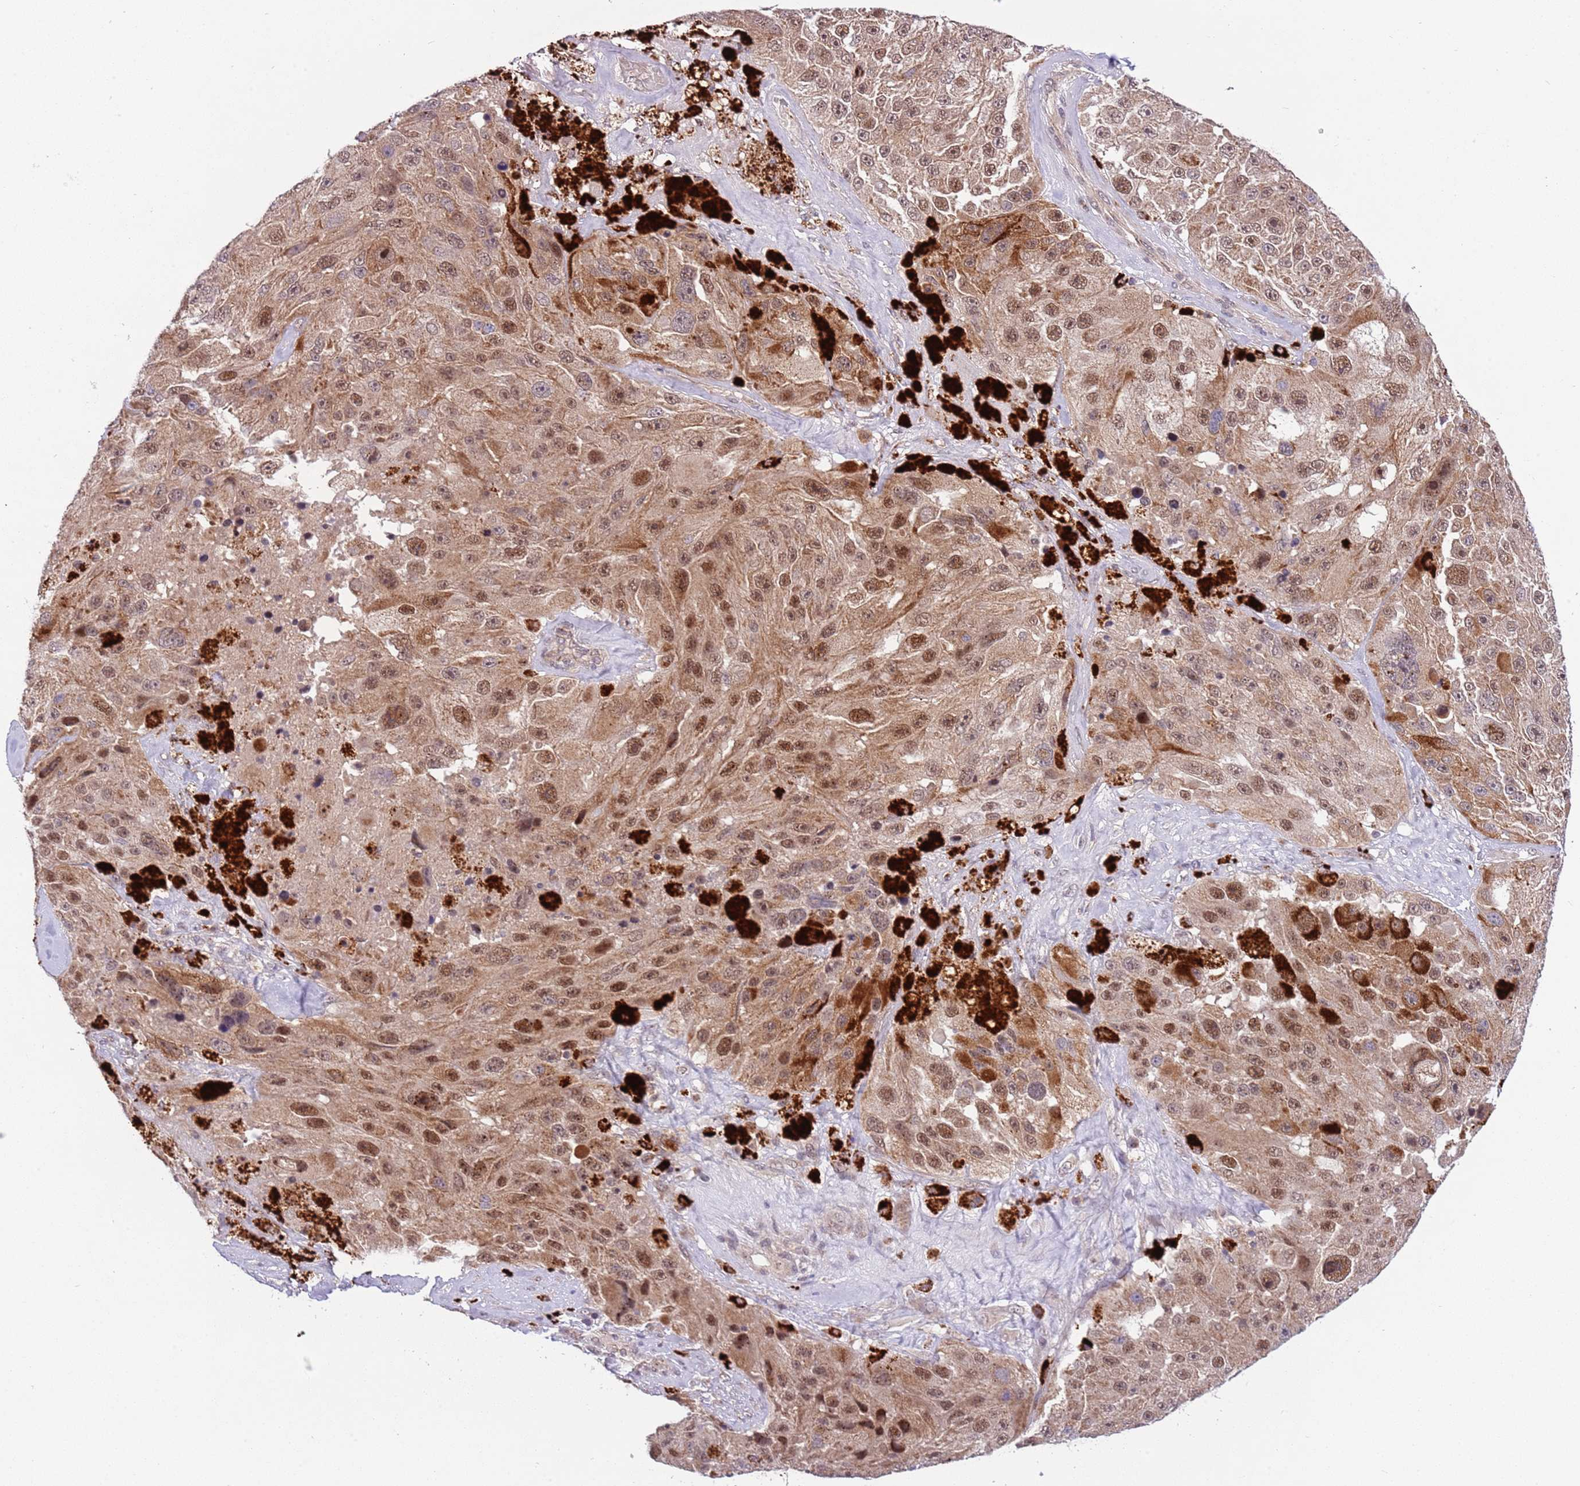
{"staining": {"intensity": "moderate", "quantity": ">75%", "location": "cytoplasmic/membranous,nuclear"}, "tissue": "melanoma", "cell_type": "Tumor cells", "image_type": "cancer", "snomed": [{"axis": "morphology", "description": "Malignant melanoma, Metastatic site"}, {"axis": "topography", "description": "Lymph node"}], "caption": "The image demonstrates staining of malignant melanoma (metastatic site), revealing moderate cytoplasmic/membranous and nuclear protein expression (brown color) within tumor cells.", "gene": "TRIM27", "patient": {"sex": "male", "age": 62}}